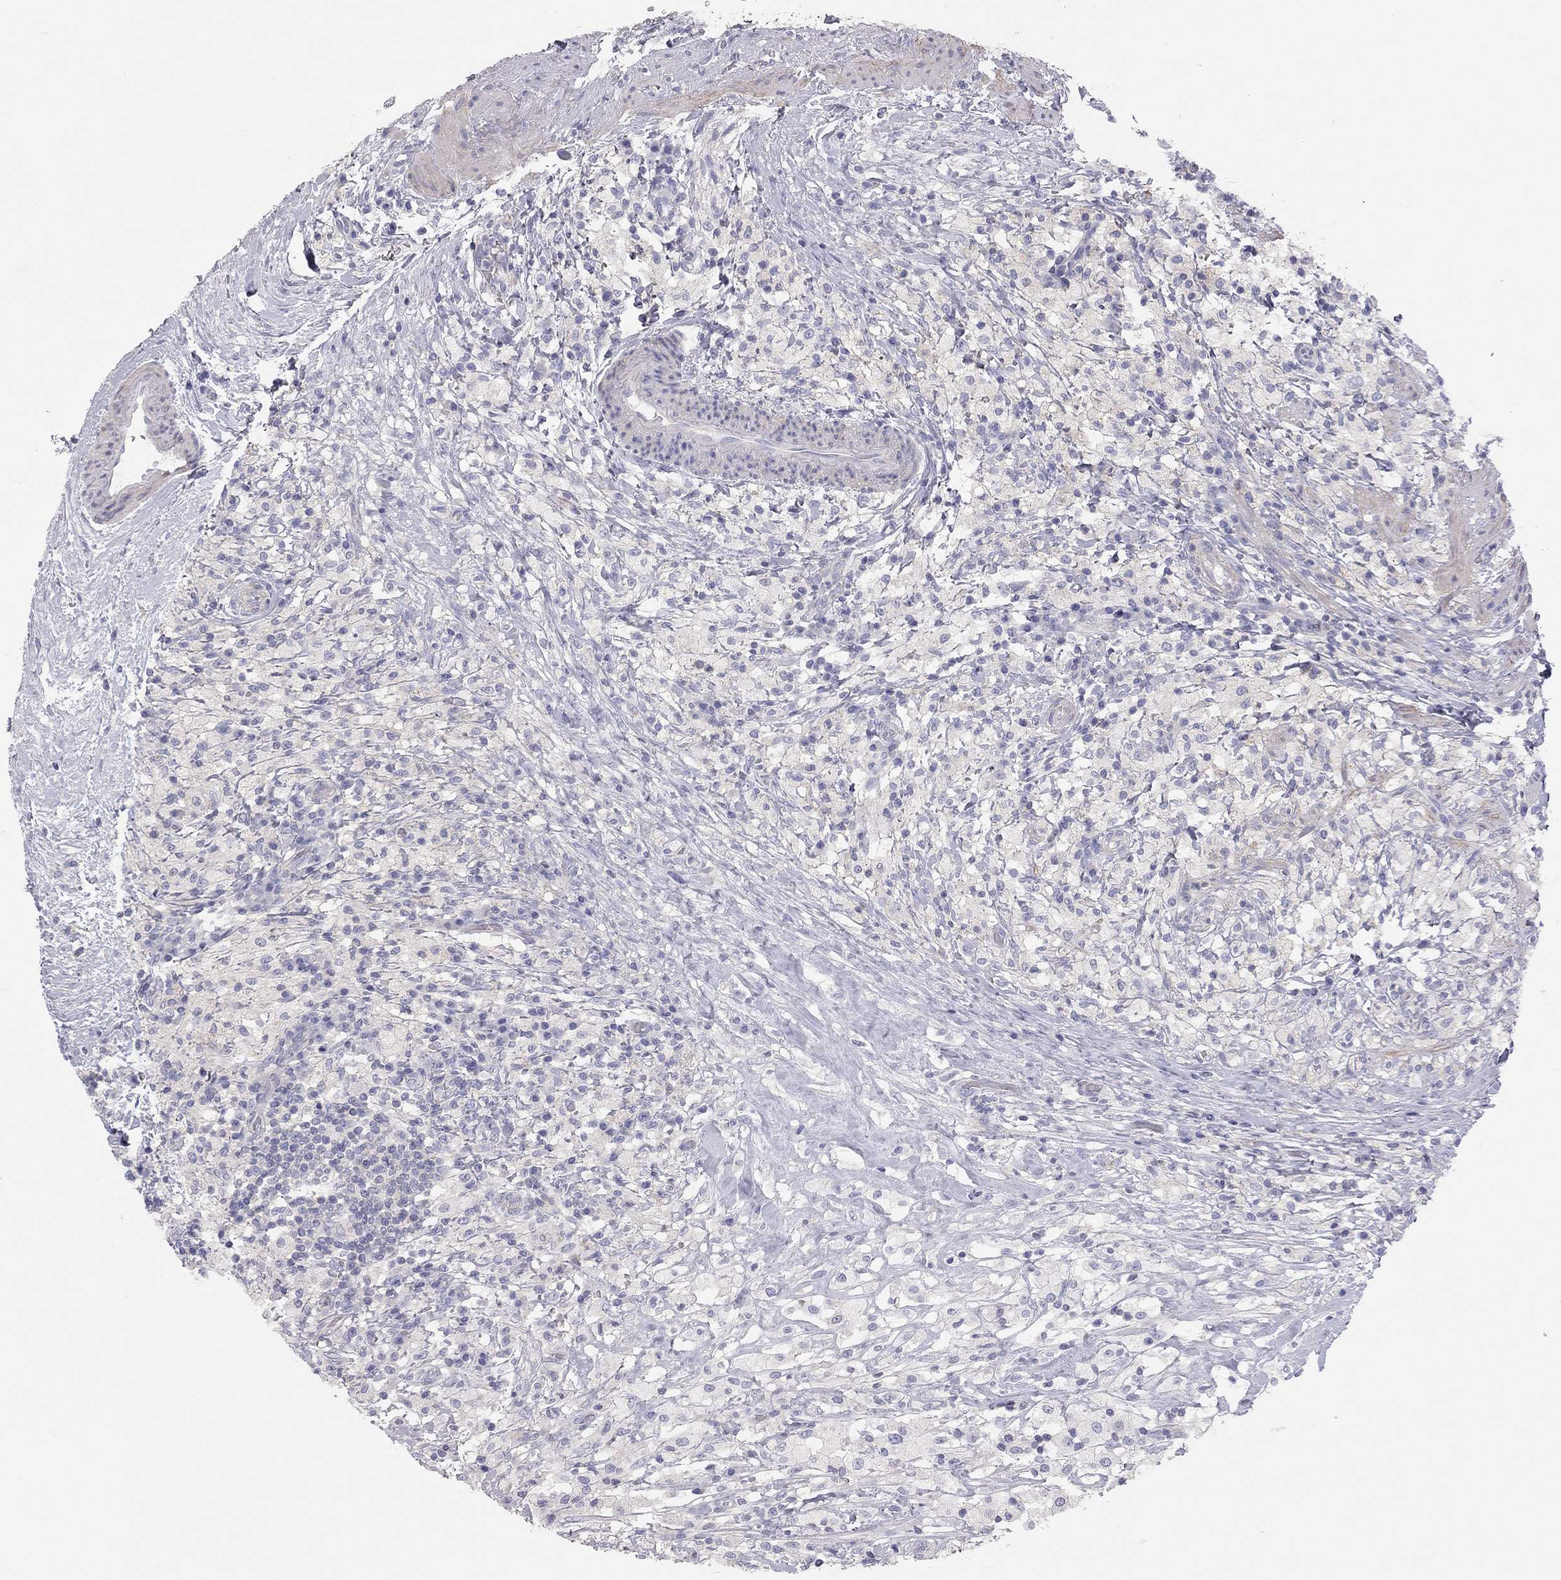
{"staining": {"intensity": "negative", "quantity": "none", "location": "none"}, "tissue": "testis cancer", "cell_type": "Tumor cells", "image_type": "cancer", "snomed": [{"axis": "morphology", "description": "Necrosis, NOS"}, {"axis": "morphology", "description": "Carcinoma, Embryonal, NOS"}, {"axis": "topography", "description": "Testis"}], "caption": "Immunohistochemistry micrograph of human testis embryonal carcinoma stained for a protein (brown), which shows no expression in tumor cells. Brightfield microscopy of IHC stained with DAB (brown) and hematoxylin (blue), captured at high magnification.", "gene": "ADCYAP1", "patient": {"sex": "male", "age": 19}}